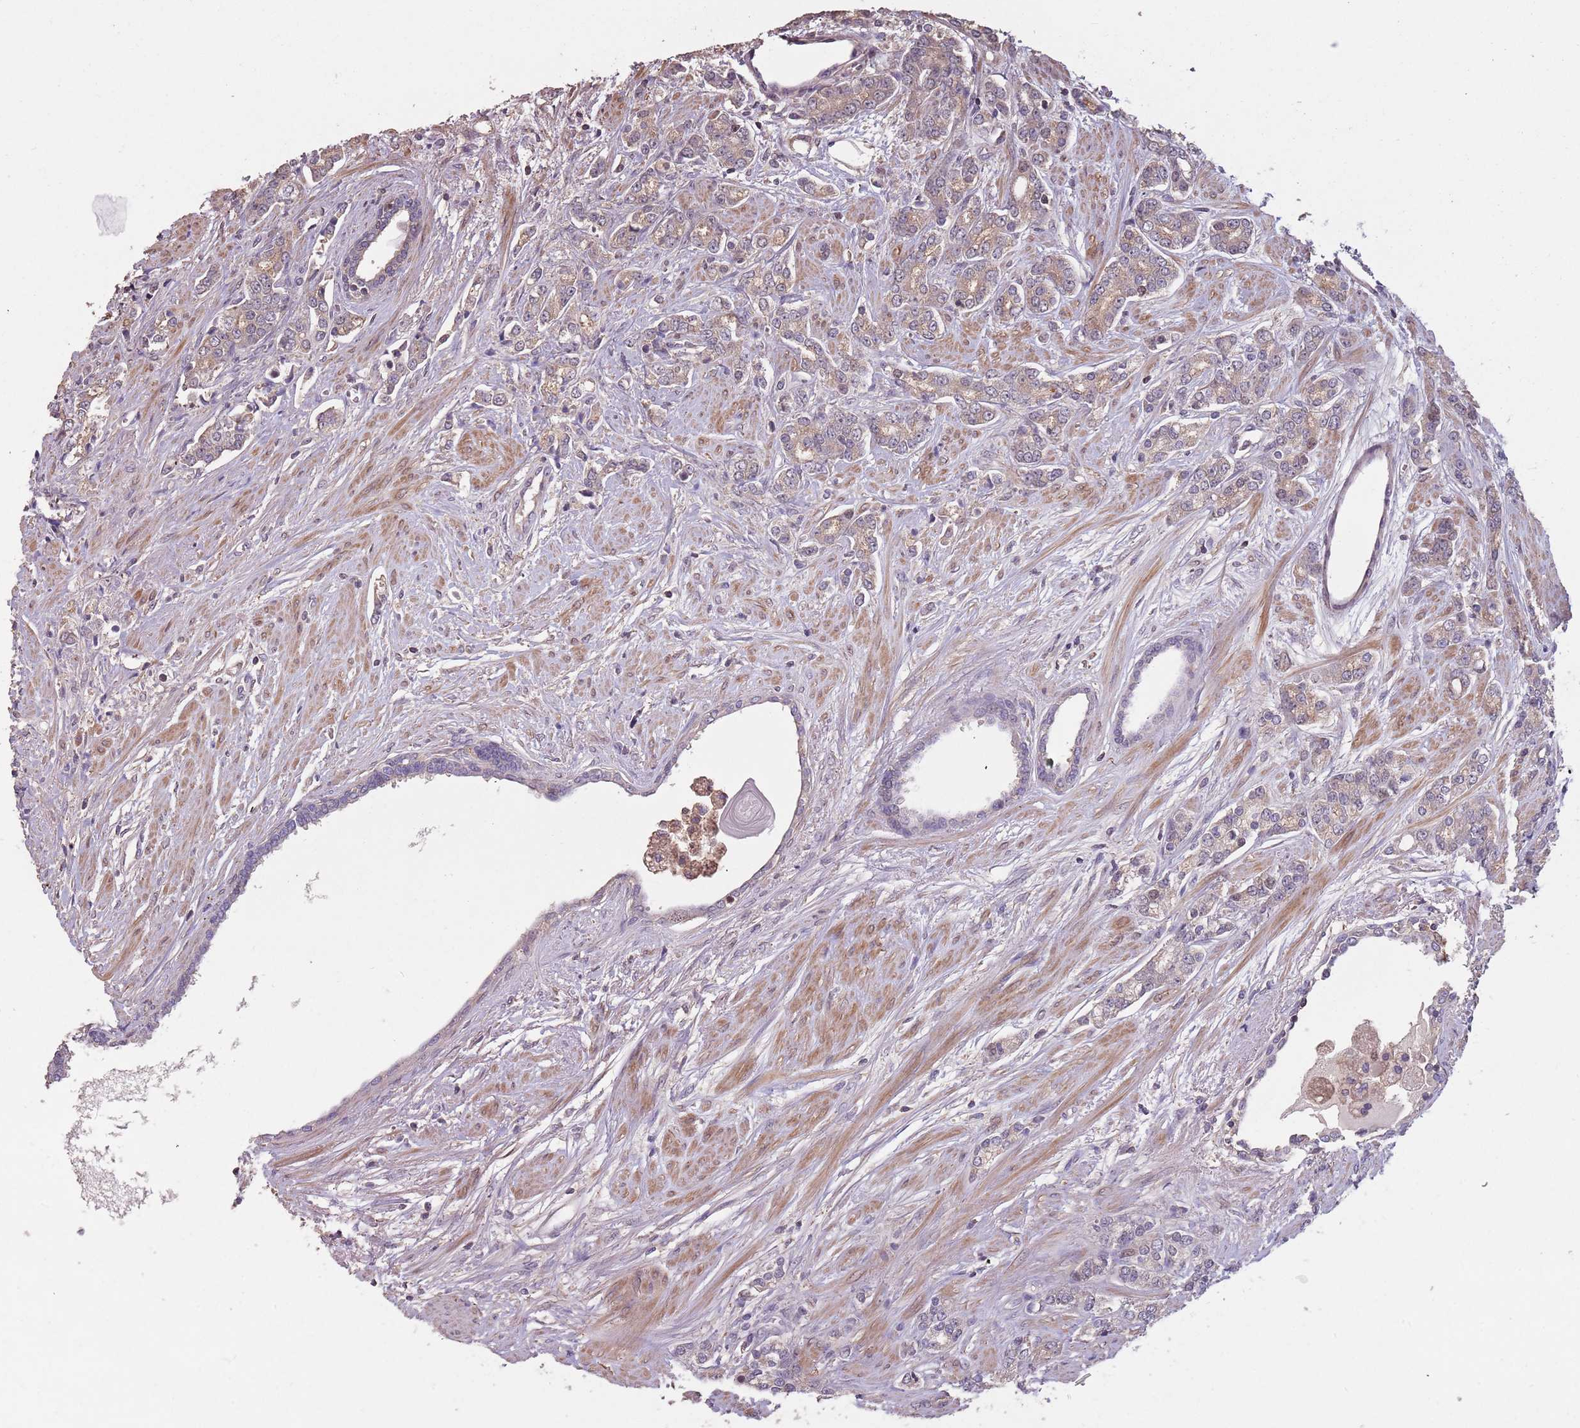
{"staining": {"intensity": "weak", "quantity": "25%-75%", "location": "cytoplasmic/membranous"}, "tissue": "prostate cancer", "cell_type": "Tumor cells", "image_type": "cancer", "snomed": [{"axis": "morphology", "description": "Adenocarcinoma, High grade"}, {"axis": "topography", "description": "Prostate"}], "caption": "Protein staining demonstrates weak cytoplasmic/membranous expression in about 25%-75% of tumor cells in high-grade adenocarcinoma (prostate).", "gene": "MBD3L1", "patient": {"sex": "male", "age": 62}}